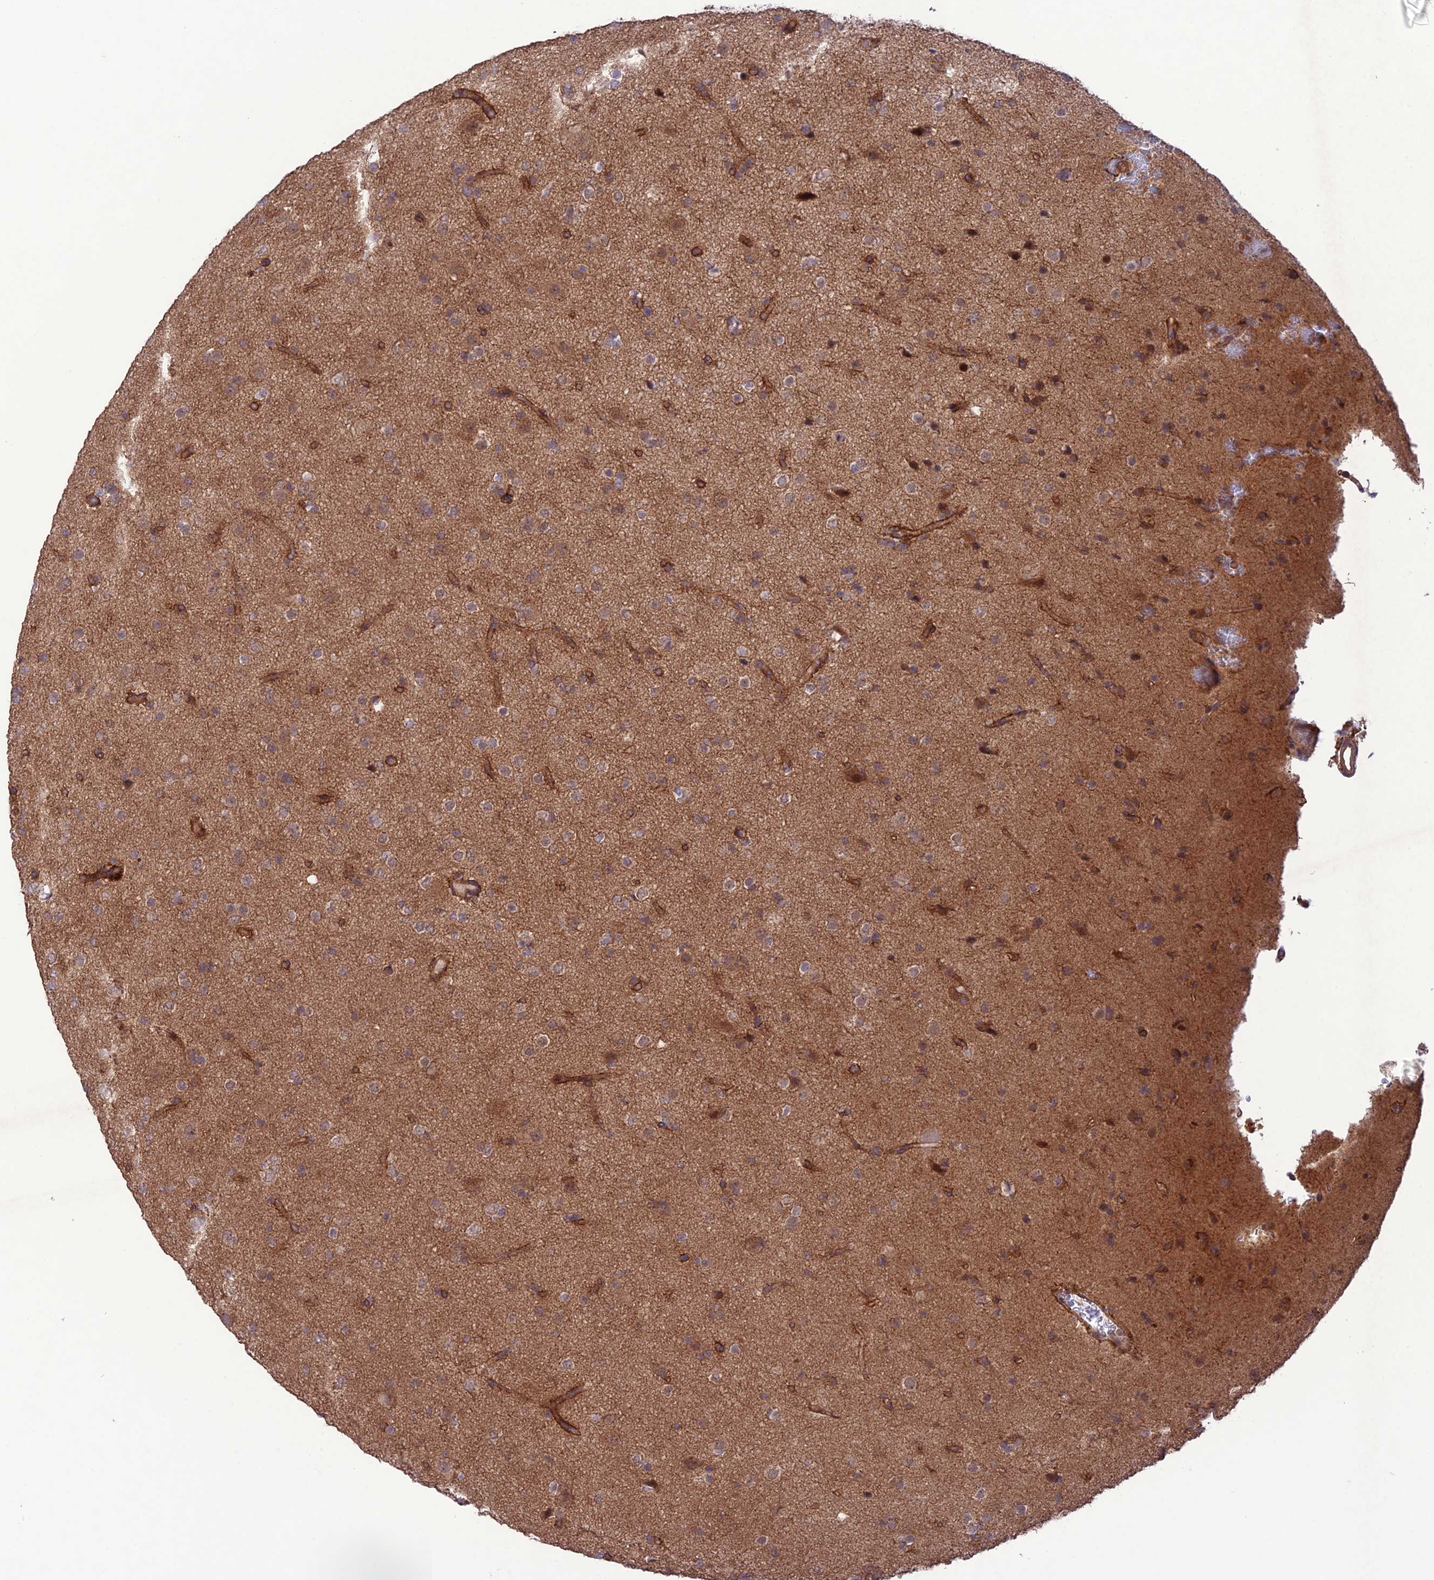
{"staining": {"intensity": "moderate", "quantity": "<25%", "location": "cytoplasmic/membranous"}, "tissue": "glioma", "cell_type": "Tumor cells", "image_type": "cancer", "snomed": [{"axis": "morphology", "description": "Glioma, malignant, Low grade"}, {"axis": "topography", "description": "Brain"}], "caption": "Malignant glioma (low-grade) was stained to show a protein in brown. There is low levels of moderate cytoplasmic/membranous positivity in approximately <25% of tumor cells. Nuclei are stained in blue.", "gene": "FCHSD1", "patient": {"sex": "male", "age": 65}}